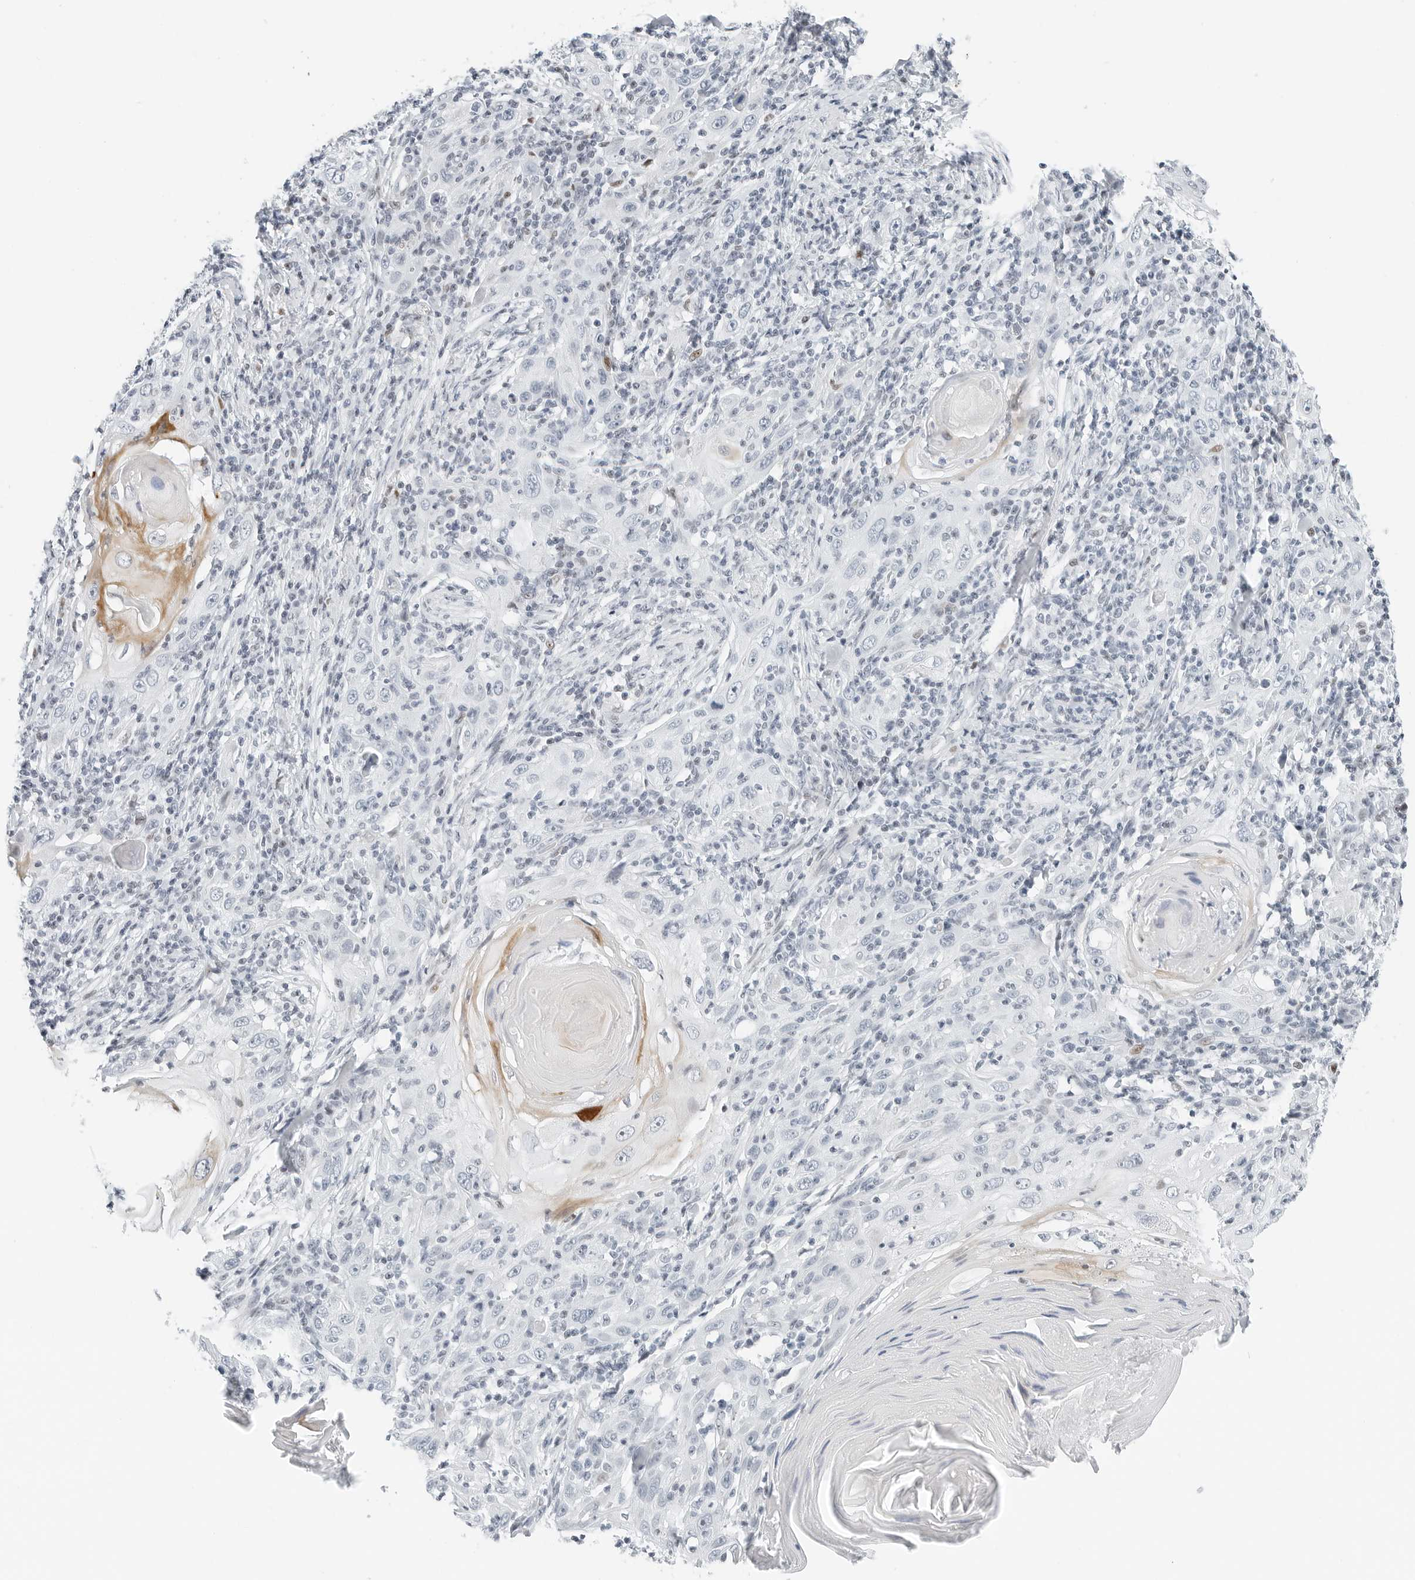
{"staining": {"intensity": "negative", "quantity": "none", "location": "none"}, "tissue": "skin cancer", "cell_type": "Tumor cells", "image_type": "cancer", "snomed": [{"axis": "morphology", "description": "Squamous cell carcinoma, NOS"}, {"axis": "topography", "description": "Skin"}], "caption": "High magnification brightfield microscopy of squamous cell carcinoma (skin) stained with DAB (brown) and counterstained with hematoxylin (blue): tumor cells show no significant positivity.", "gene": "NTMT2", "patient": {"sex": "female", "age": 88}}